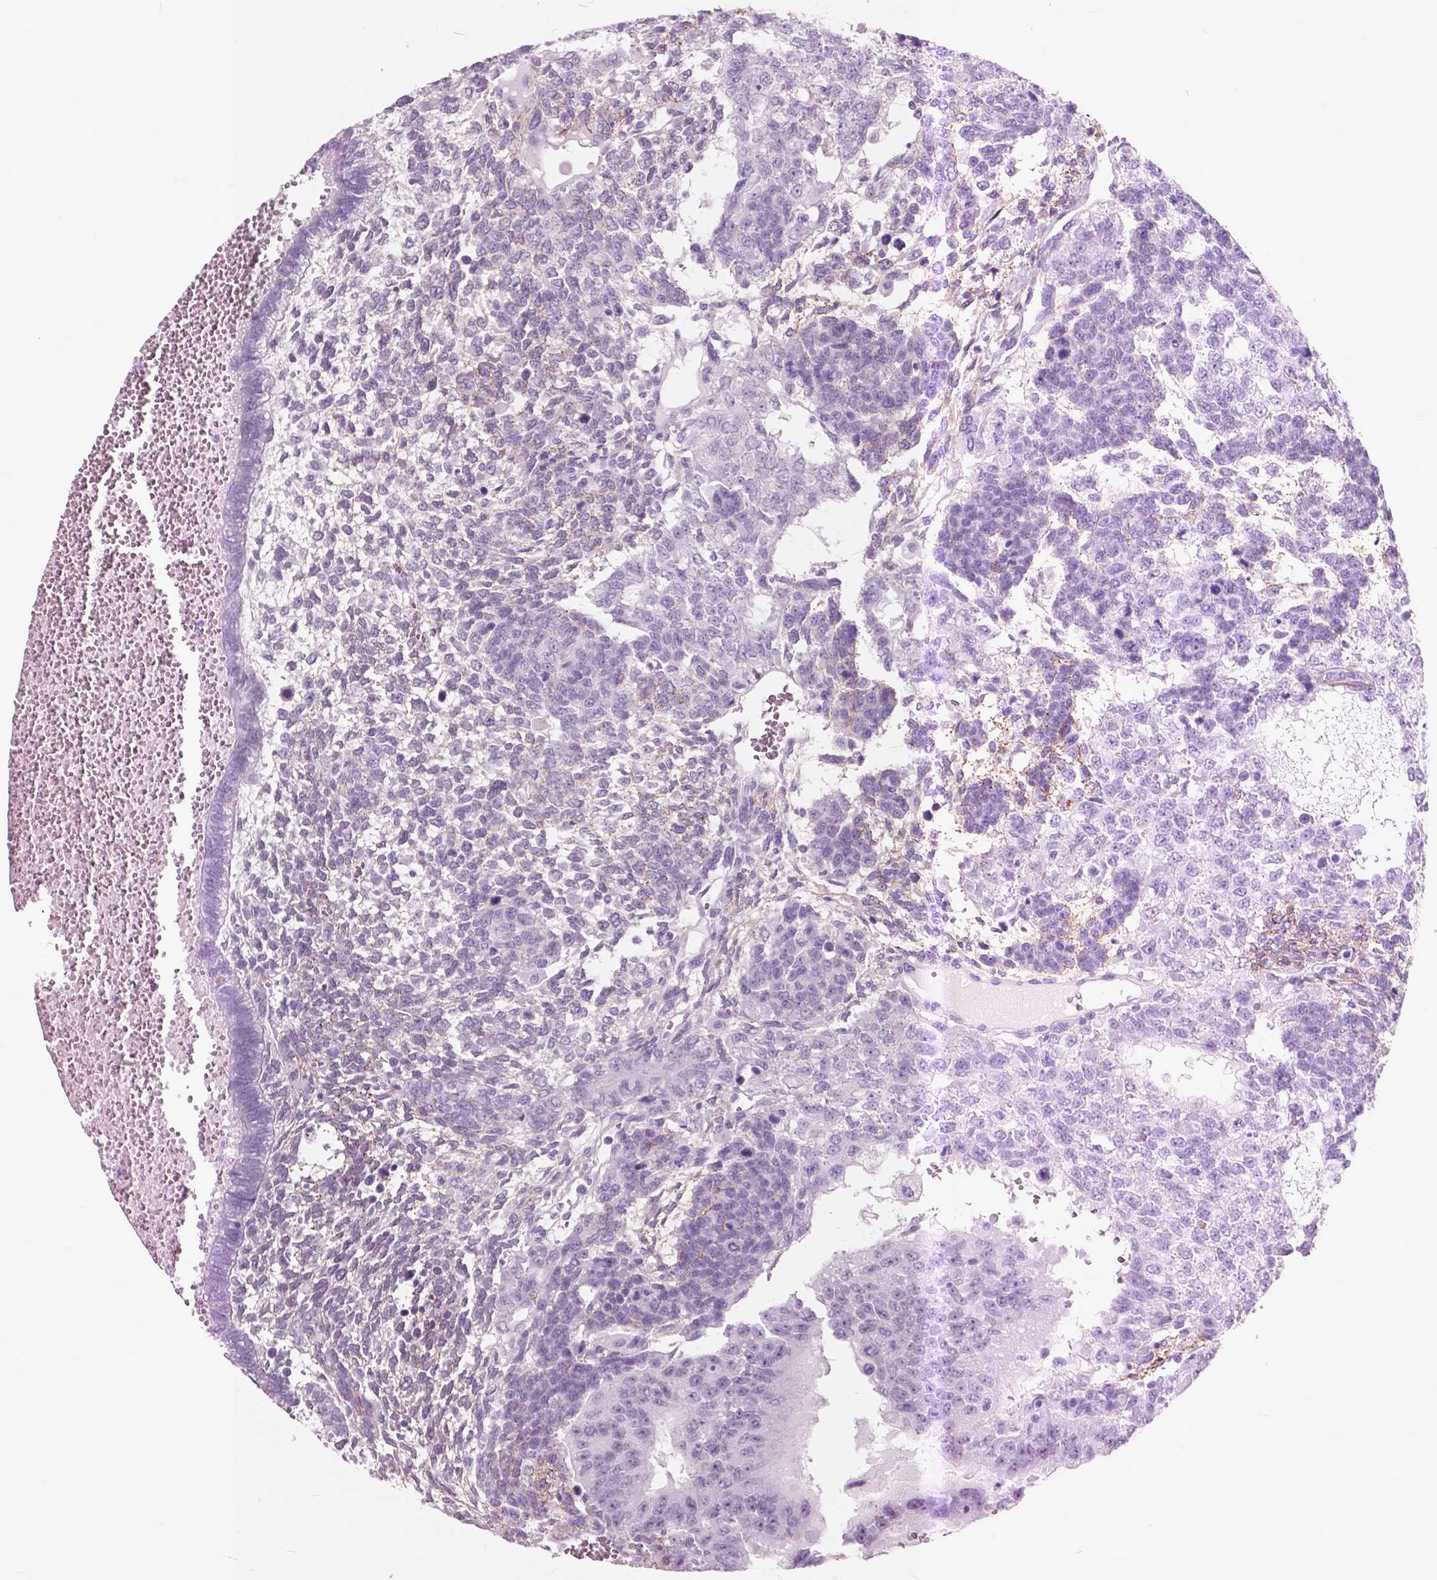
{"staining": {"intensity": "negative", "quantity": "none", "location": "none"}, "tissue": "testis cancer", "cell_type": "Tumor cells", "image_type": "cancer", "snomed": [{"axis": "morphology", "description": "Normal tissue, NOS"}, {"axis": "morphology", "description": "Carcinoma, Embryonal, NOS"}, {"axis": "topography", "description": "Testis"}, {"axis": "topography", "description": "Epididymis"}], "caption": "IHC of testis embryonal carcinoma reveals no staining in tumor cells.", "gene": "GDF9", "patient": {"sex": "male", "age": 23}}